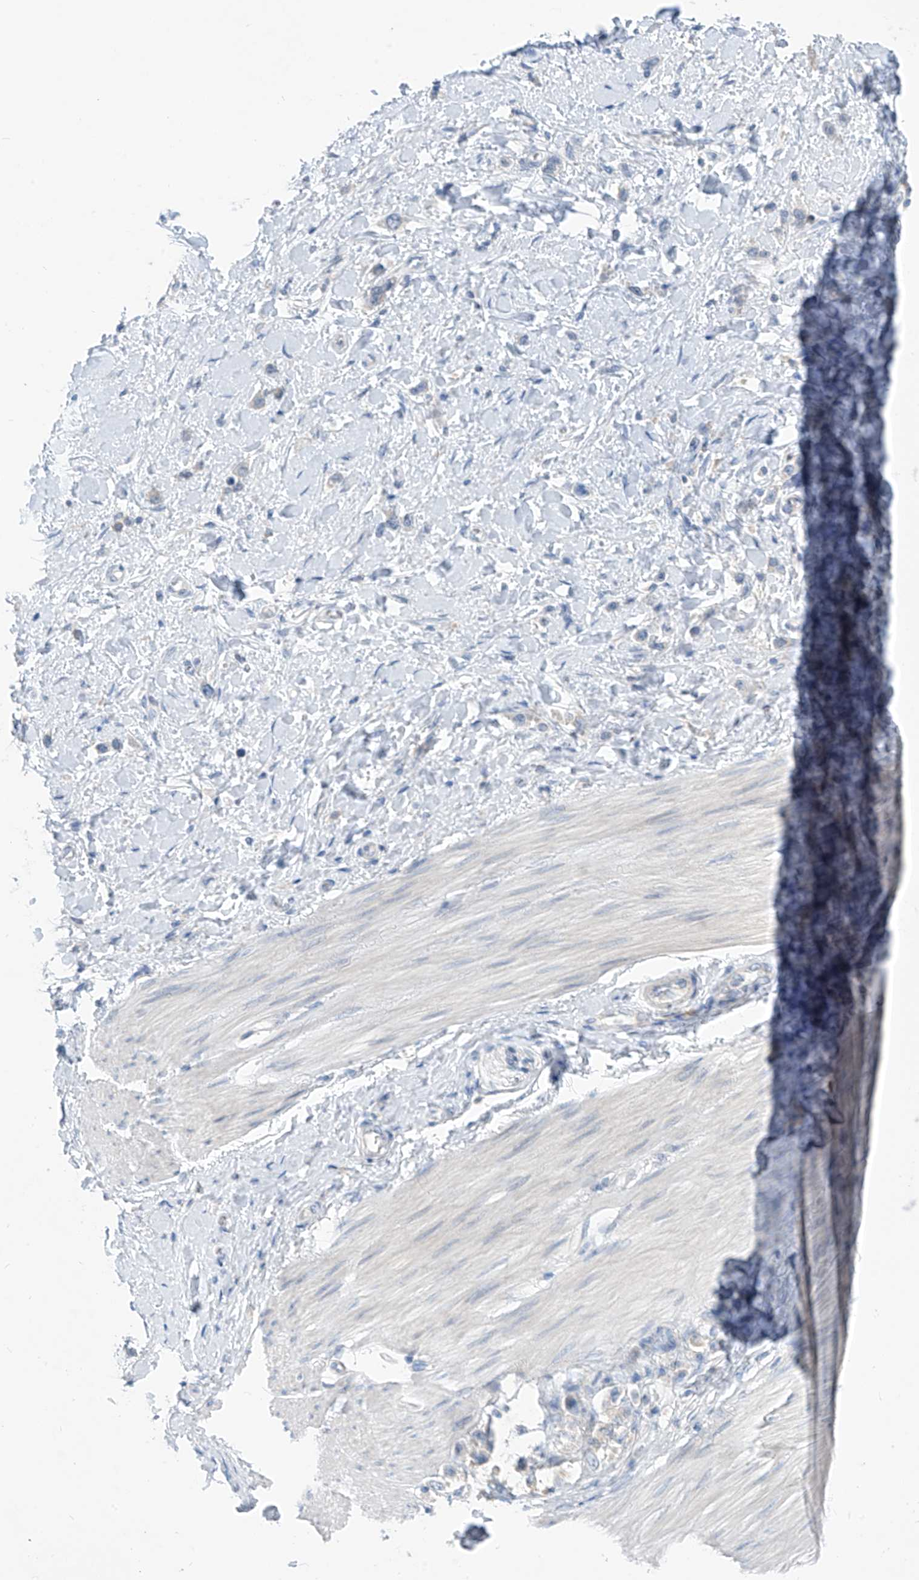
{"staining": {"intensity": "negative", "quantity": "none", "location": "none"}, "tissue": "stomach cancer", "cell_type": "Tumor cells", "image_type": "cancer", "snomed": [{"axis": "morphology", "description": "Normal tissue, NOS"}, {"axis": "morphology", "description": "Adenocarcinoma, NOS"}, {"axis": "topography", "description": "Stomach, upper"}, {"axis": "topography", "description": "Stomach"}], "caption": "Tumor cells show no significant positivity in stomach cancer.", "gene": "LDAH", "patient": {"sex": "female", "age": 65}}